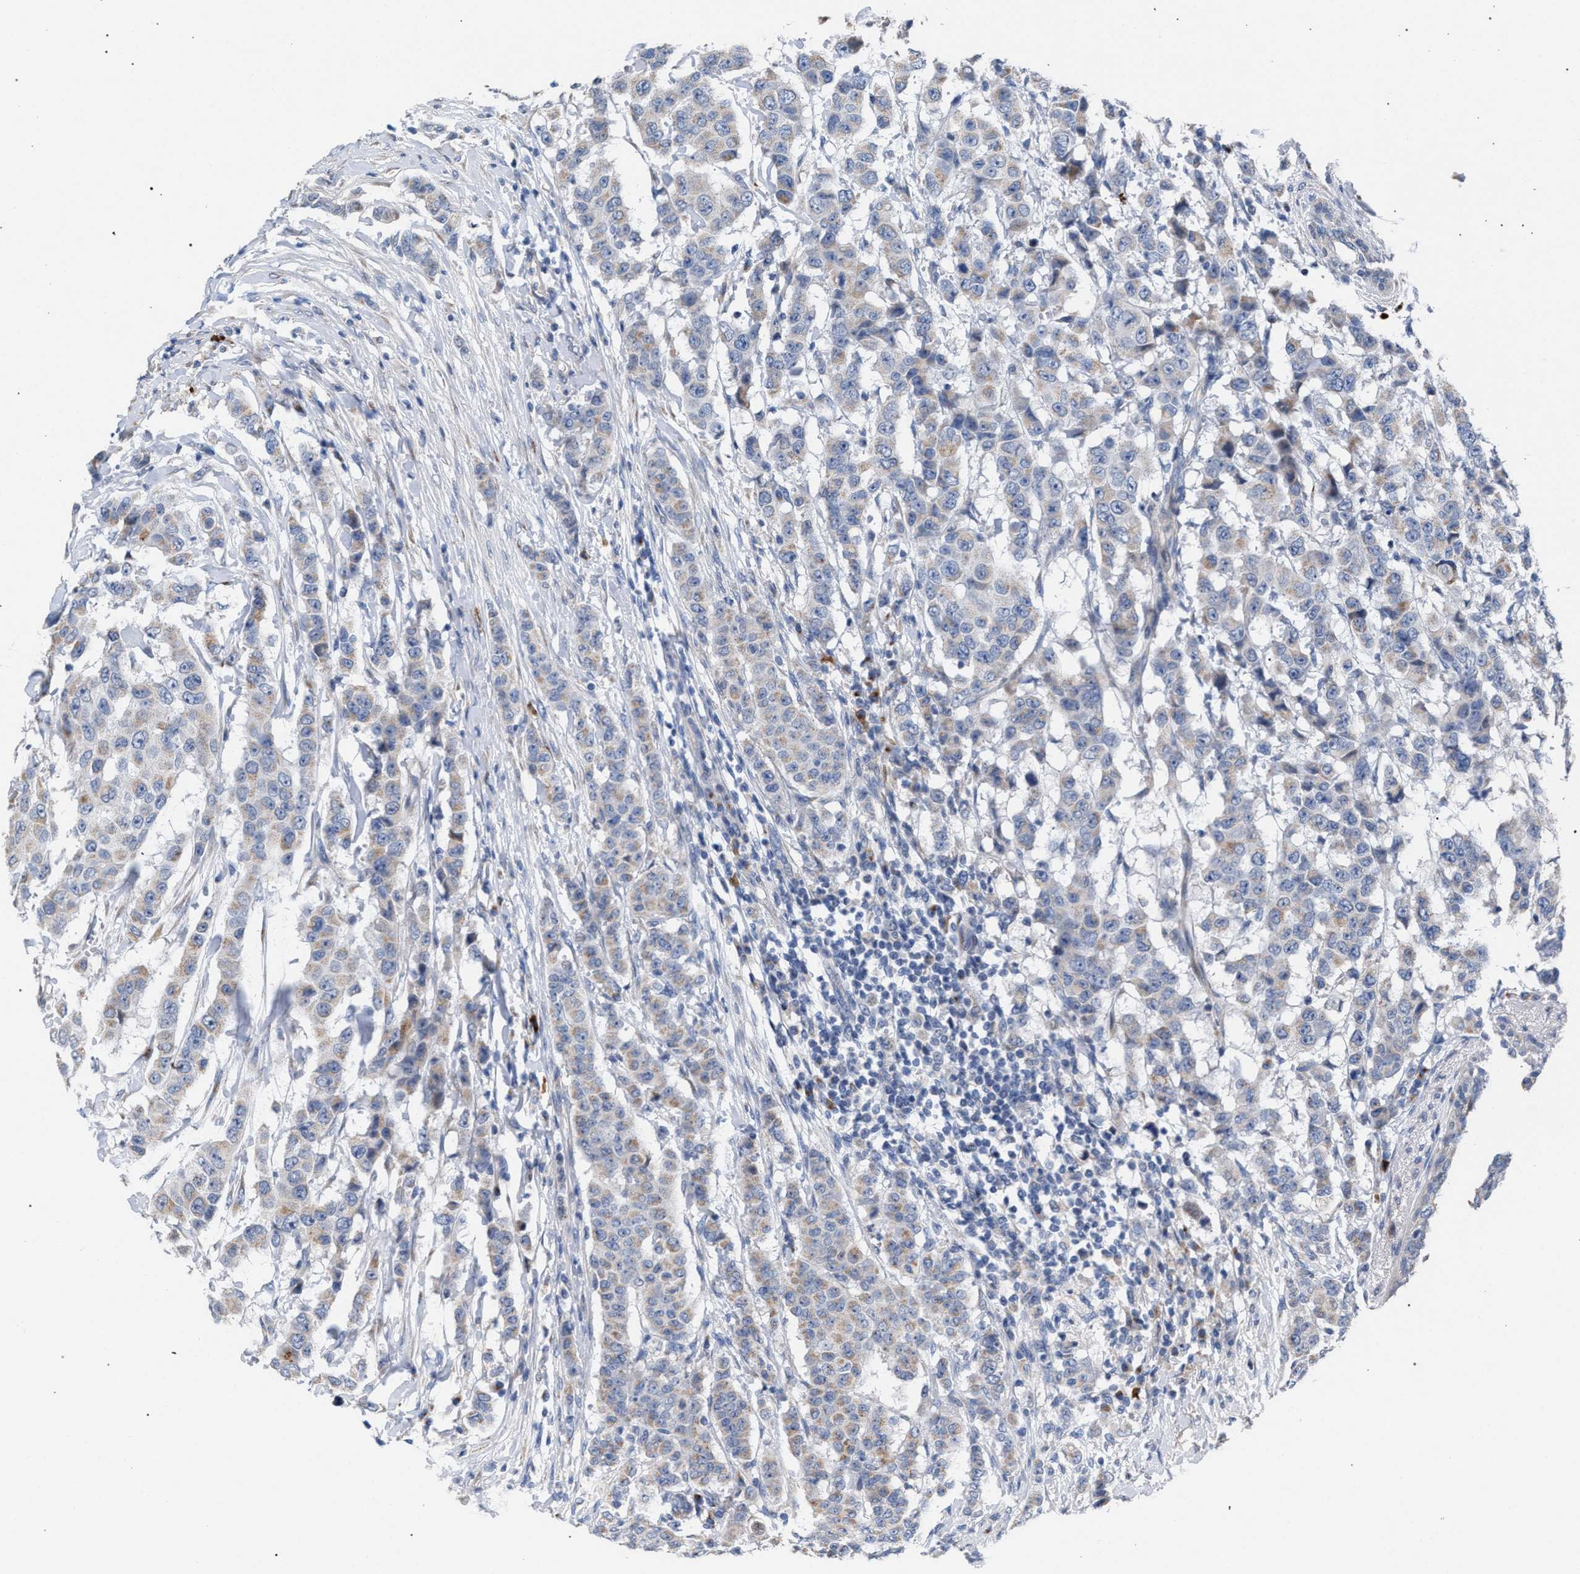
{"staining": {"intensity": "weak", "quantity": "<25%", "location": "cytoplasmic/membranous"}, "tissue": "breast cancer", "cell_type": "Tumor cells", "image_type": "cancer", "snomed": [{"axis": "morphology", "description": "Duct carcinoma"}, {"axis": "topography", "description": "Breast"}], "caption": "Micrograph shows no protein positivity in tumor cells of breast cancer (intraductal carcinoma) tissue. Nuclei are stained in blue.", "gene": "RNF135", "patient": {"sex": "female", "age": 40}}